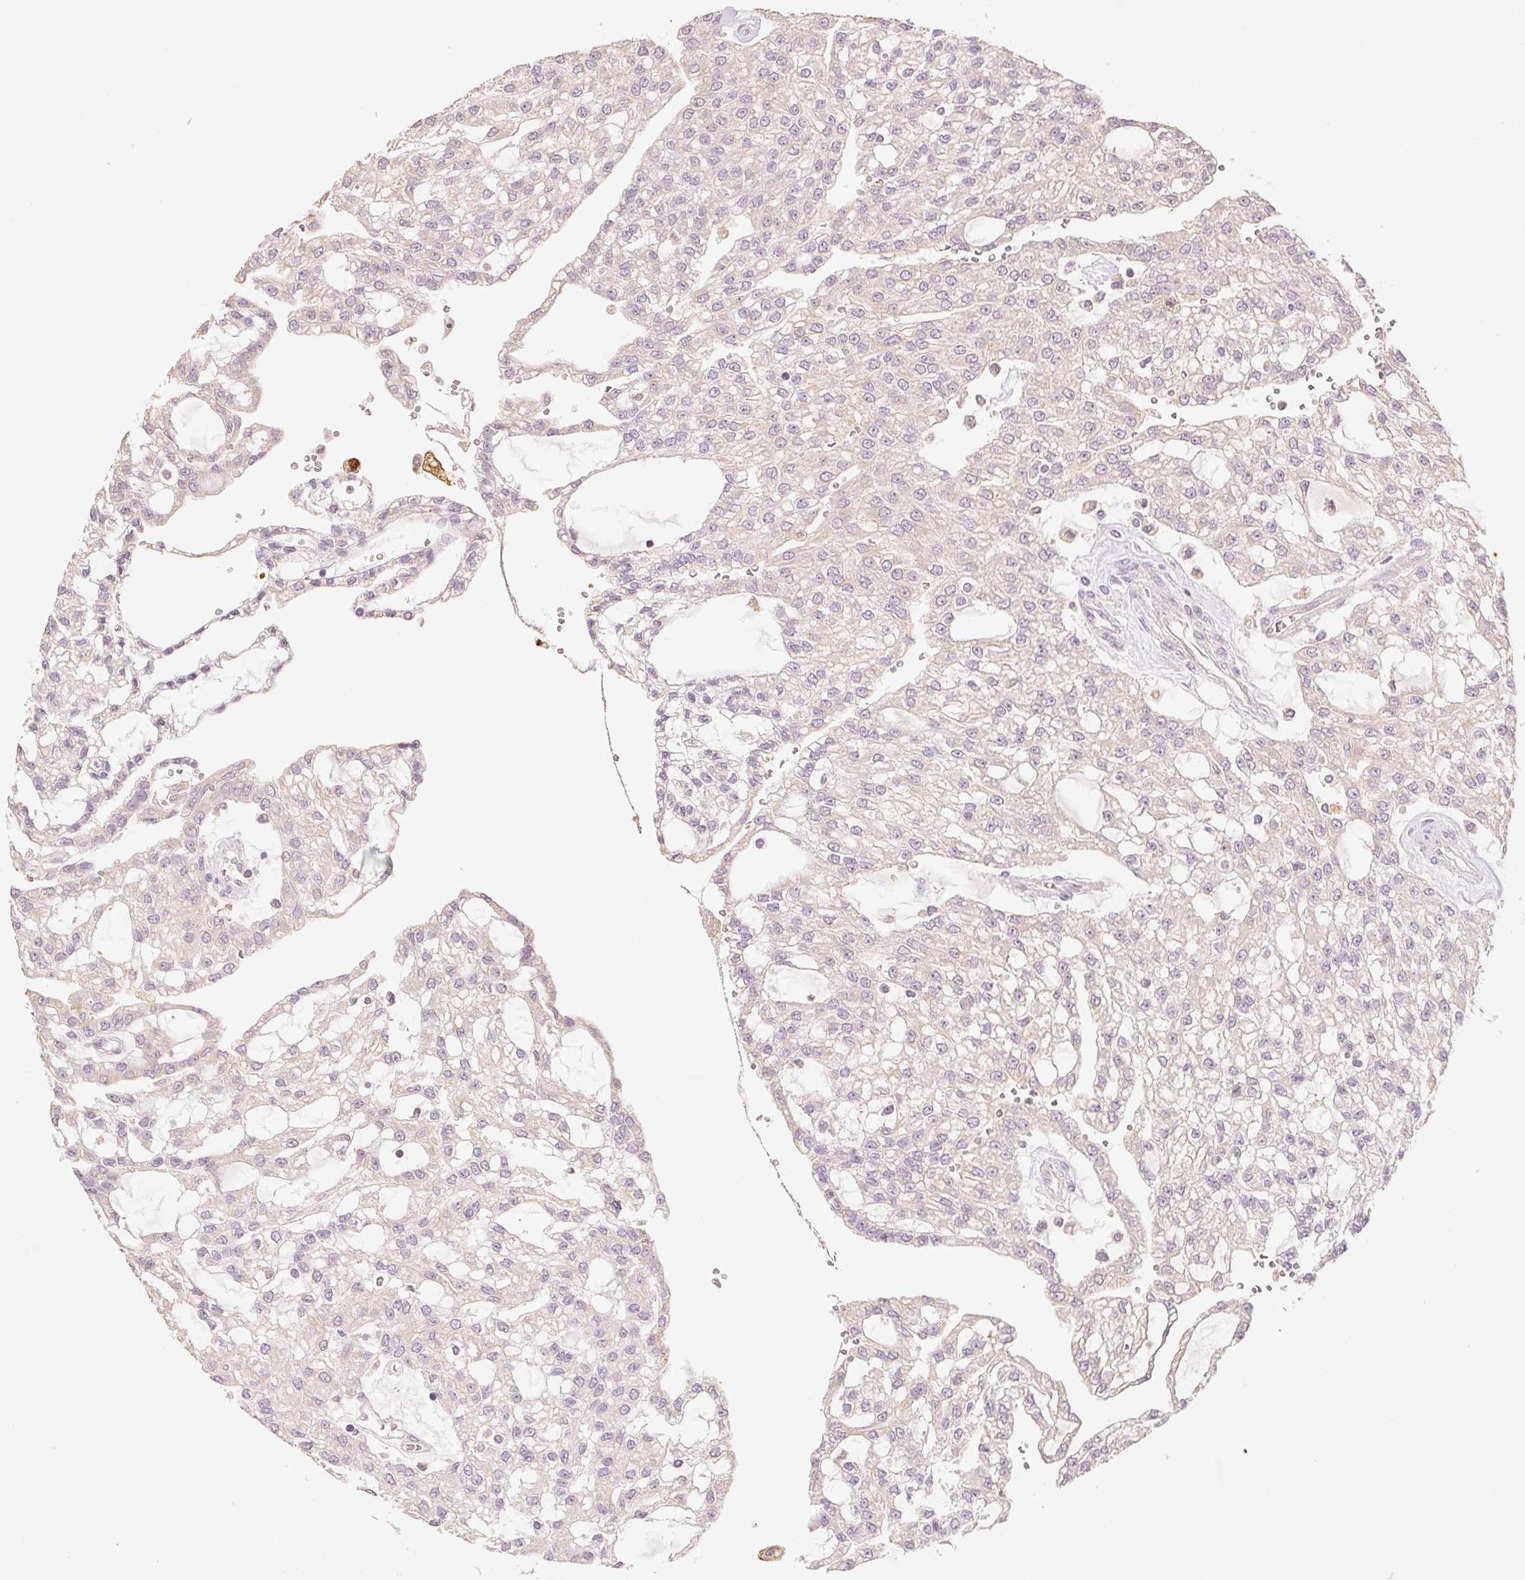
{"staining": {"intensity": "negative", "quantity": "none", "location": "none"}, "tissue": "renal cancer", "cell_type": "Tumor cells", "image_type": "cancer", "snomed": [{"axis": "morphology", "description": "Adenocarcinoma, NOS"}, {"axis": "topography", "description": "Kidney"}], "caption": "There is no significant expression in tumor cells of adenocarcinoma (renal). The staining was performed using DAB (3,3'-diaminobenzidine) to visualize the protein expression in brown, while the nuclei were stained in blue with hematoxylin (Magnification: 20x).", "gene": "YIF1B", "patient": {"sex": "male", "age": 63}}